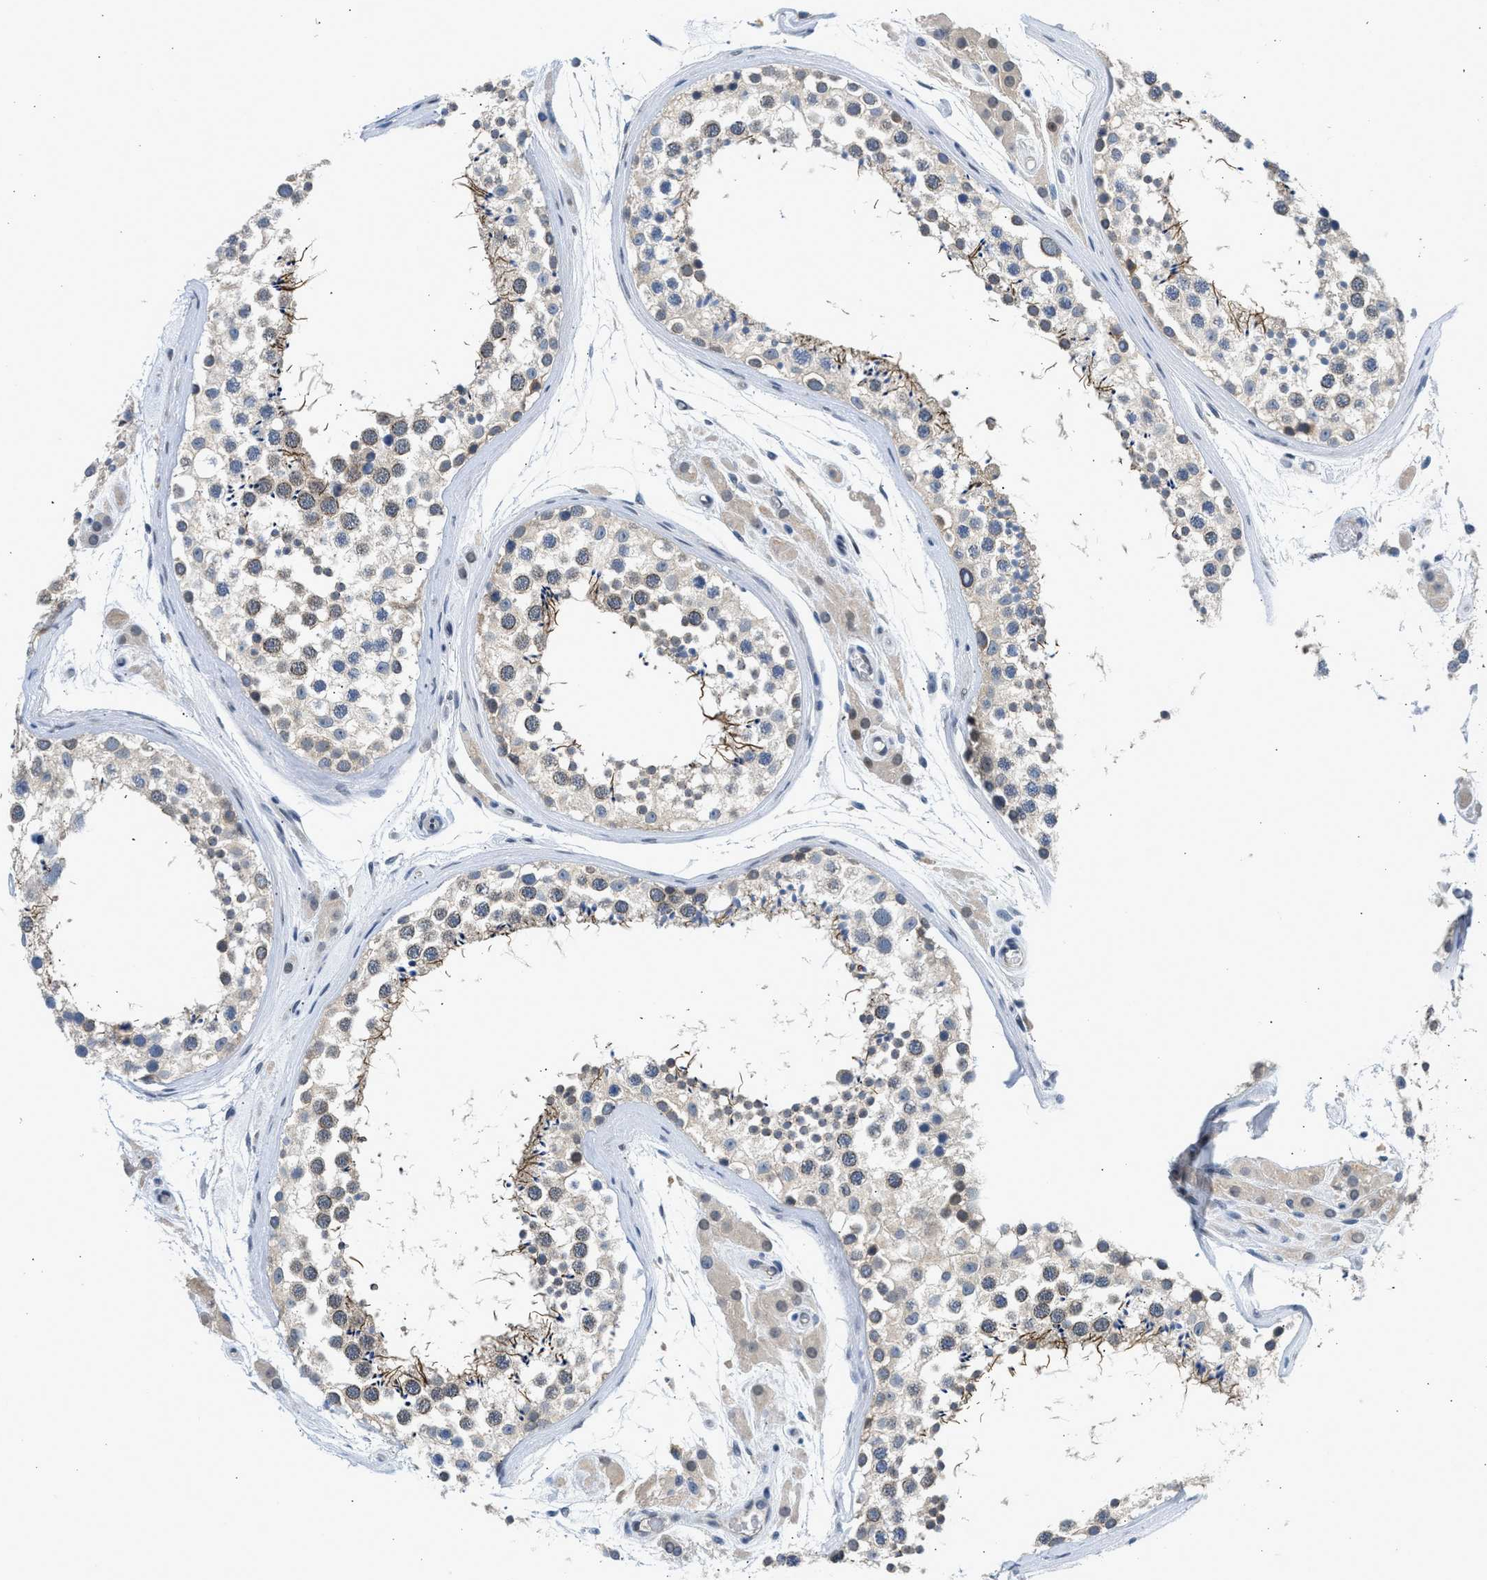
{"staining": {"intensity": "moderate", "quantity": "25%-75%", "location": "cytoplasmic/membranous"}, "tissue": "testis", "cell_type": "Cells in seminiferous ducts", "image_type": "normal", "snomed": [{"axis": "morphology", "description": "Normal tissue, NOS"}, {"axis": "topography", "description": "Testis"}], "caption": "Testis stained with DAB (3,3'-diaminobenzidine) immunohistochemistry demonstrates medium levels of moderate cytoplasmic/membranous positivity in about 25%-75% of cells in seminiferous ducts.", "gene": "OLIG3", "patient": {"sex": "male", "age": 46}}